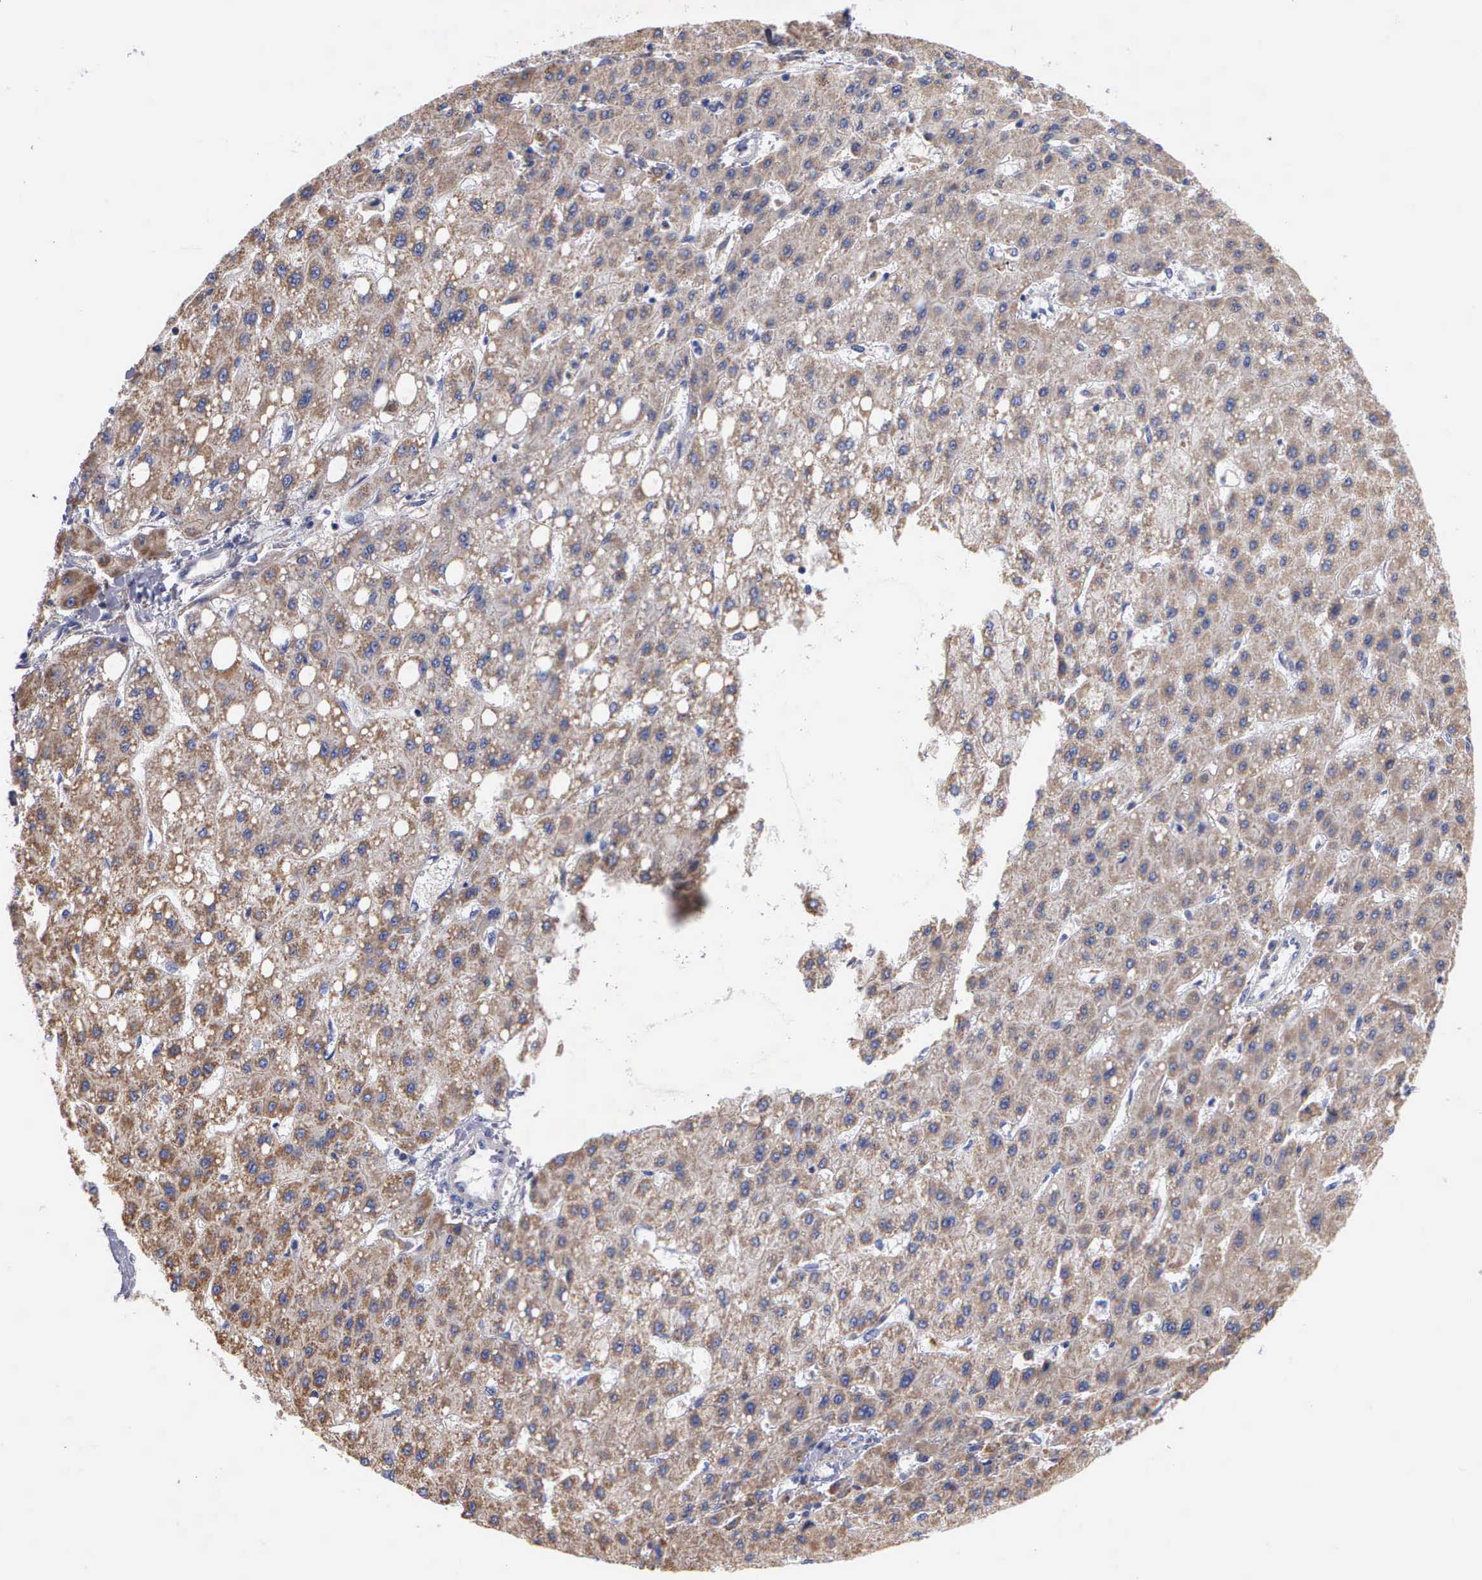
{"staining": {"intensity": "strong", "quantity": ">75%", "location": "cytoplasmic/membranous"}, "tissue": "liver cancer", "cell_type": "Tumor cells", "image_type": "cancer", "snomed": [{"axis": "morphology", "description": "Carcinoma, Hepatocellular, NOS"}, {"axis": "topography", "description": "Liver"}], "caption": "Protein staining demonstrates strong cytoplasmic/membranous staining in approximately >75% of tumor cells in liver cancer.", "gene": "PTGS2", "patient": {"sex": "female", "age": 52}}